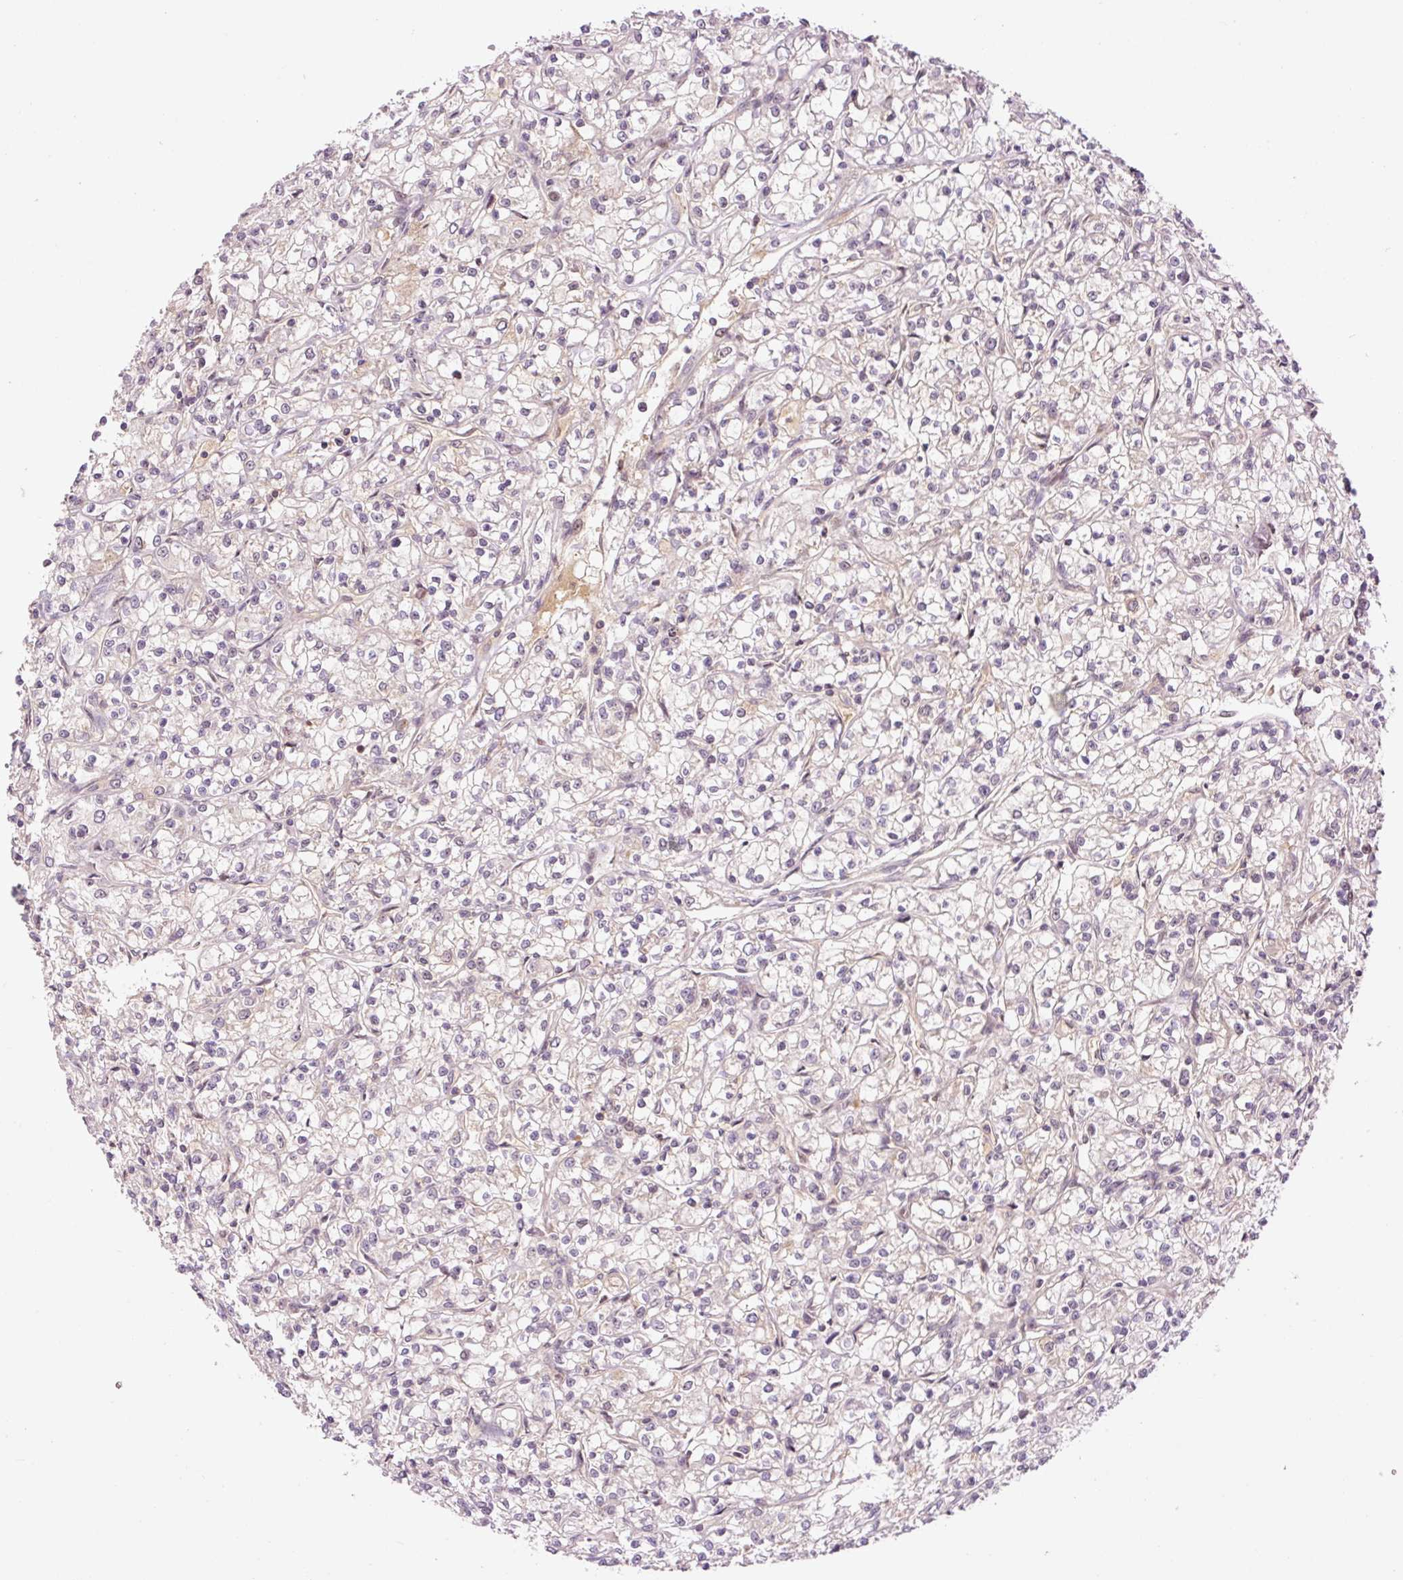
{"staining": {"intensity": "negative", "quantity": "none", "location": "none"}, "tissue": "renal cancer", "cell_type": "Tumor cells", "image_type": "cancer", "snomed": [{"axis": "morphology", "description": "Adenocarcinoma, NOS"}, {"axis": "topography", "description": "Kidney"}], "caption": "Photomicrograph shows no significant protein positivity in tumor cells of renal adenocarcinoma. (Immunohistochemistry, brightfield microscopy, high magnification).", "gene": "DPPA4", "patient": {"sex": "female", "age": 59}}